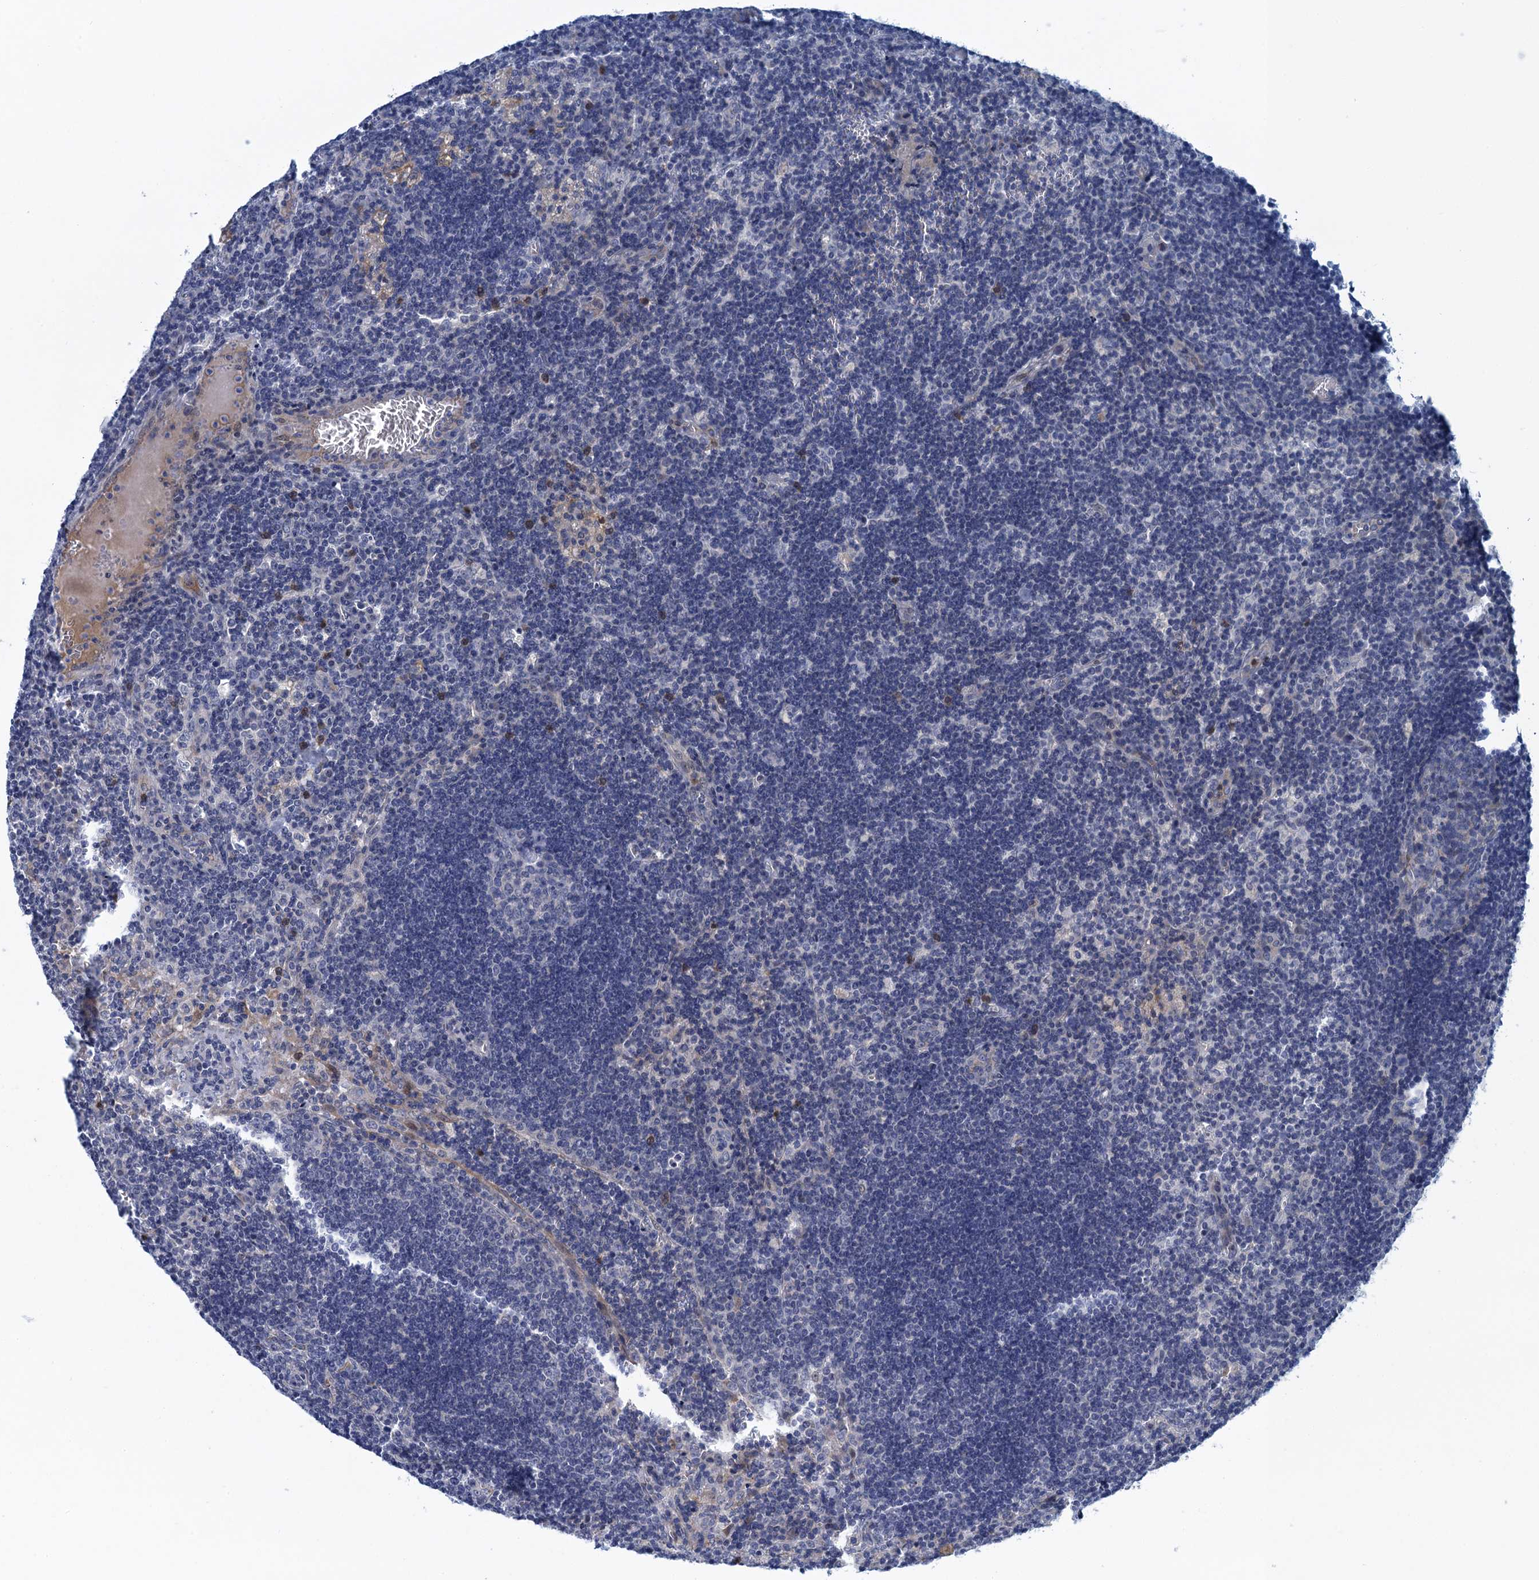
{"staining": {"intensity": "negative", "quantity": "none", "location": "none"}, "tissue": "lymph node", "cell_type": "Germinal center cells", "image_type": "normal", "snomed": [{"axis": "morphology", "description": "Normal tissue, NOS"}, {"axis": "topography", "description": "Lymph node"}], "caption": "A photomicrograph of lymph node stained for a protein reveals no brown staining in germinal center cells.", "gene": "SCEL", "patient": {"sex": "male", "age": 58}}